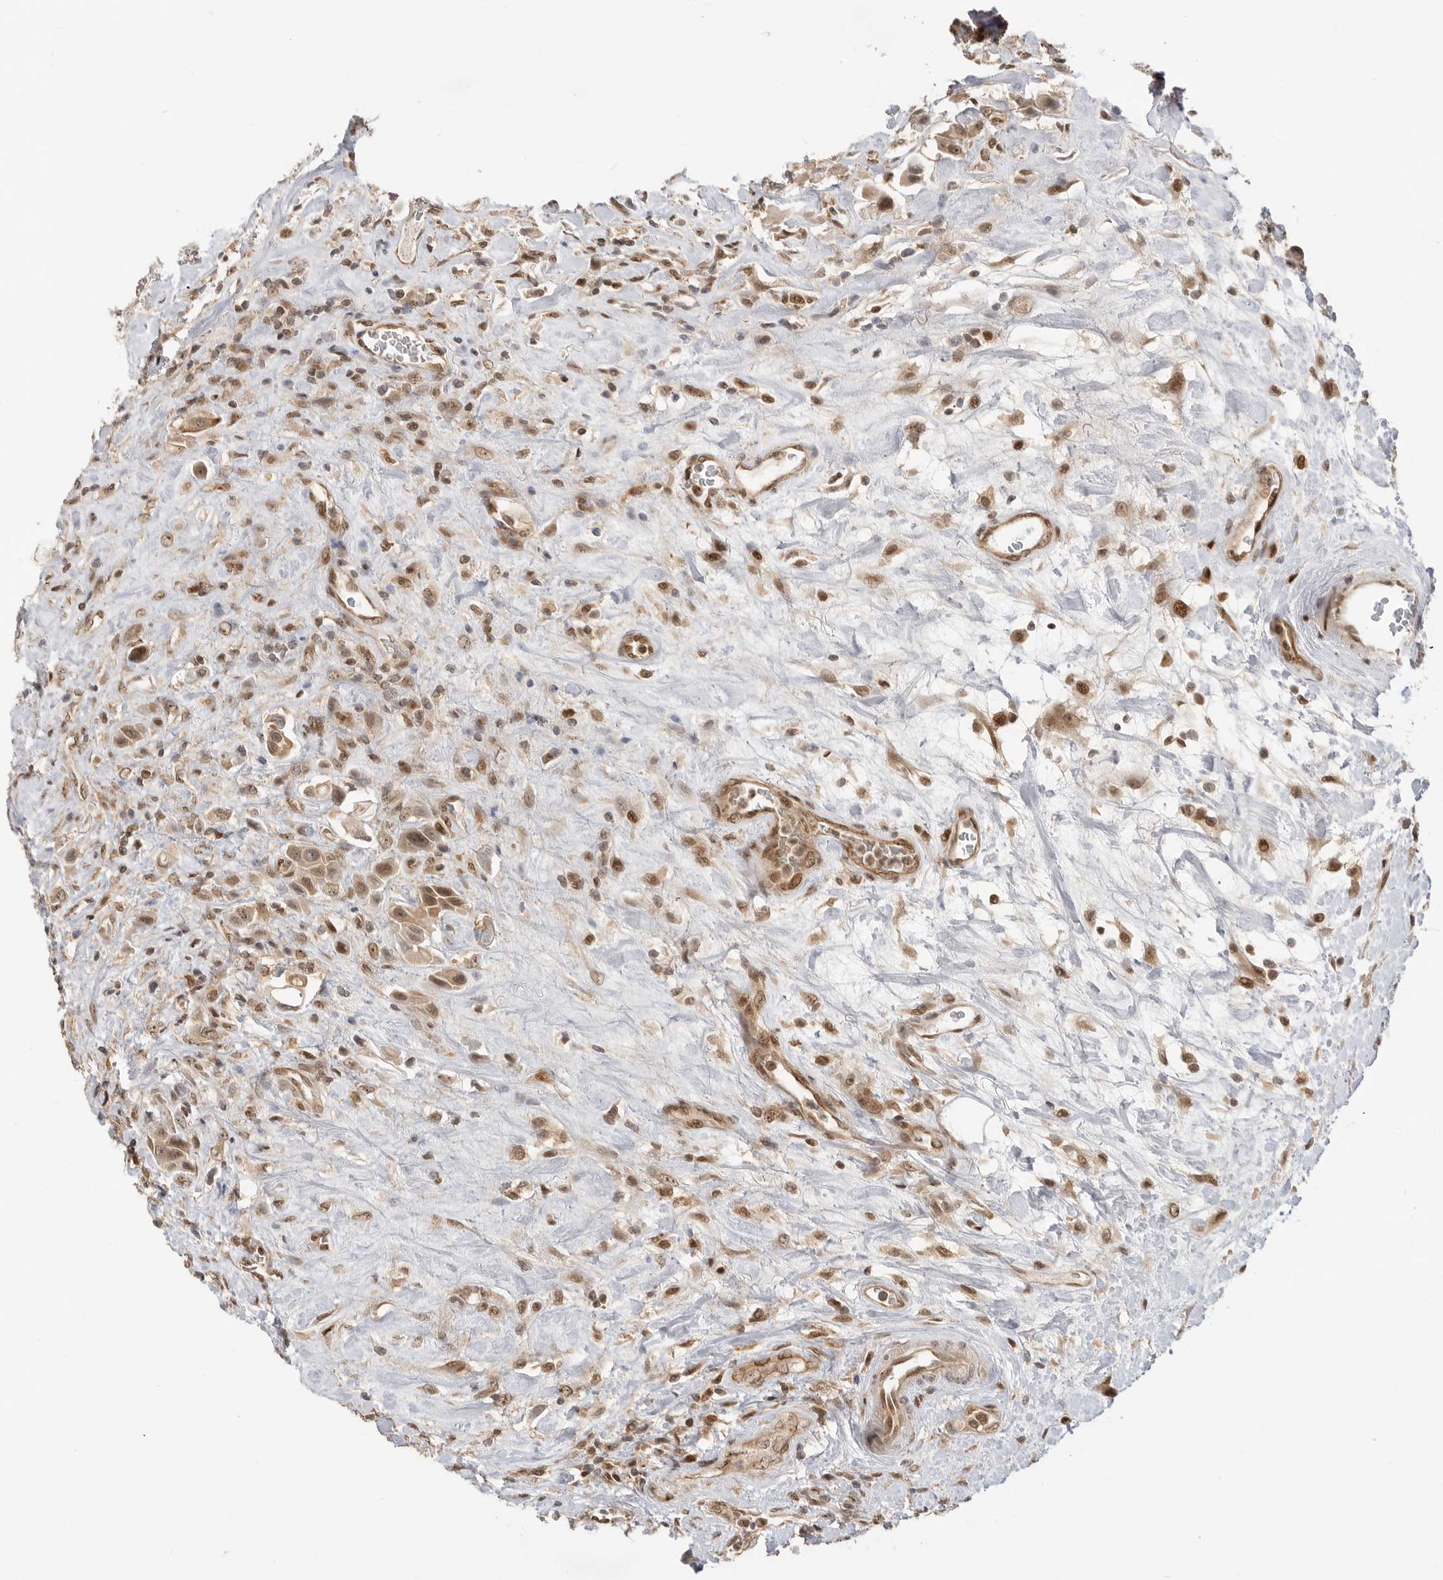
{"staining": {"intensity": "moderate", "quantity": ">75%", "location": "cytoplasmic/membranous,nuclear"}, "tissue": "urothelial cancer", "cell_type": "Tumor cells", "image_type": "cancer", "snomed": [{"axis": "morphology", "description": "Urothelial carcinoma, High grade"}, {"axis": "topography", "description": "Urinary bladder"}], "caption": "IHC (DAB (3,3'-diaminobenzidine)) staining of urothelial cancer shows moderate cytoplasmic/membranous and nuclear protein expression in approximately >75% of tumor cells. (brown staining indicates protein expression, while blue staining denotes nuclei).", "gene": "ALKAL1", "patient": {"sex": "male", "age": 50}}